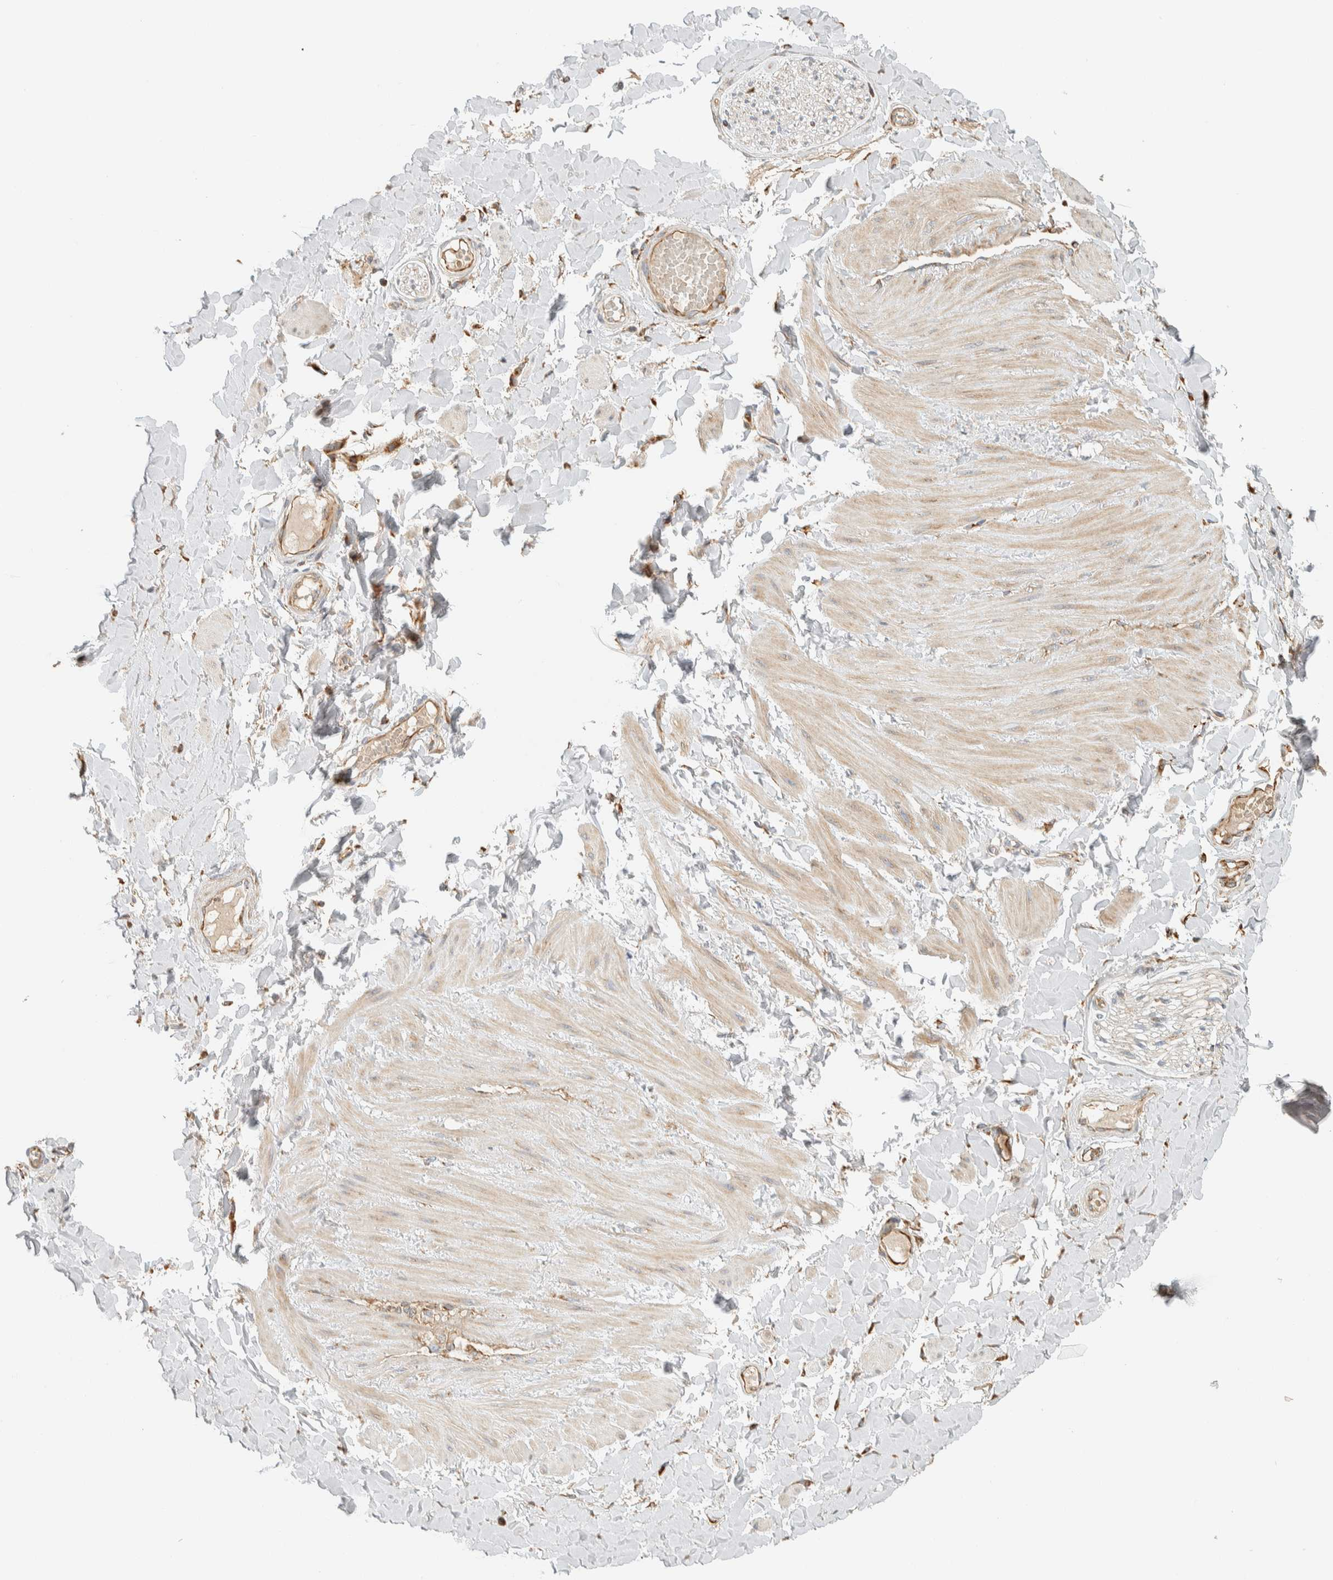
{"staining": {"intensity": "weak", "quantity": ">75%", "location": "cytoplasmic/membranous"}, "tissue": "adipose tissue", "cell_type": "Adipocytes", "image_type": "normal", "snomed": [{"axis": "morphology", "description": "Normal tissue, NOS"}, {"axis": "topography", "description": "Adipose tissue"}, {"axis": "topography", "description": "Vascular tissue"}, {"axis": "topography", "description": "Peripheral nerve tissue"}], "caption": "Immunohistochemistry of normal human adipose tissue demonstrates low levels of weak cytoplasmic/membranous staining in about >75% of adipocytes. (brown staining indicates protein expression, while blue staining denotes nuclei).", "gene": "RAB11FIP1", "patient": {"sex": "male", "age": 25}}